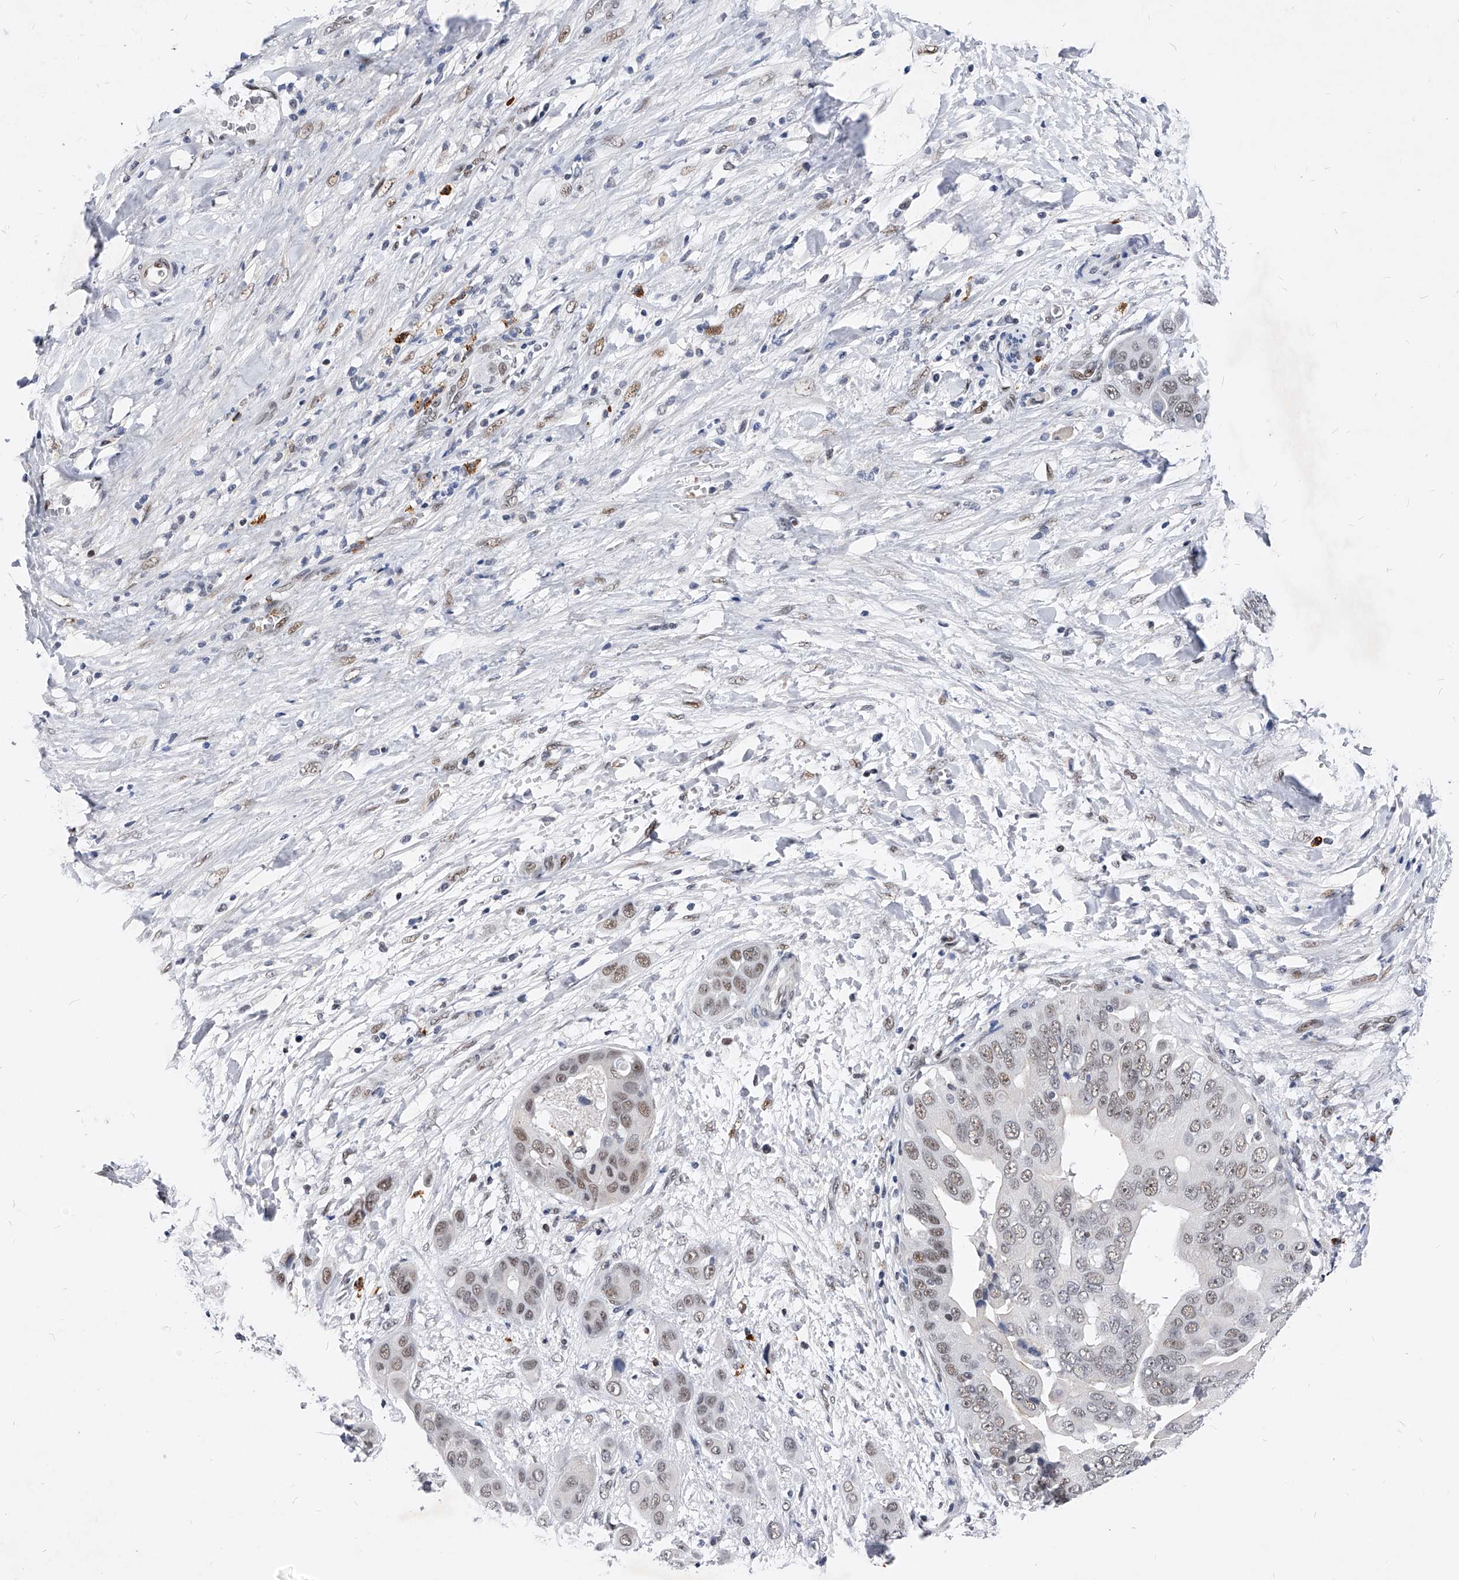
{"staining": {"intensity": "weak", "quantity": ">75%", "location": "nuclear"}, "tissue": "liver cancer", "cell_type": "Tumor cells", "image_type": "cancer", "snomed": [{"axis": "morphology", "description": "Cholangiocarcinoma"}, {"axis": "topography", "description": "Liver"}], "caption": "Immunohistochemistry (IHC) staining of liver cholangiocarcinoma, which displays low levels of weak nuclear positivity in about >75% of tumor cells indicating weak nuclear protein staining. The staining was performed using DAB (brown) for protein detection and nuclei were counterstained in hematoxylin (blue).", "gene": "TESK2", "patient": {"sex": "female", "age": 52}}